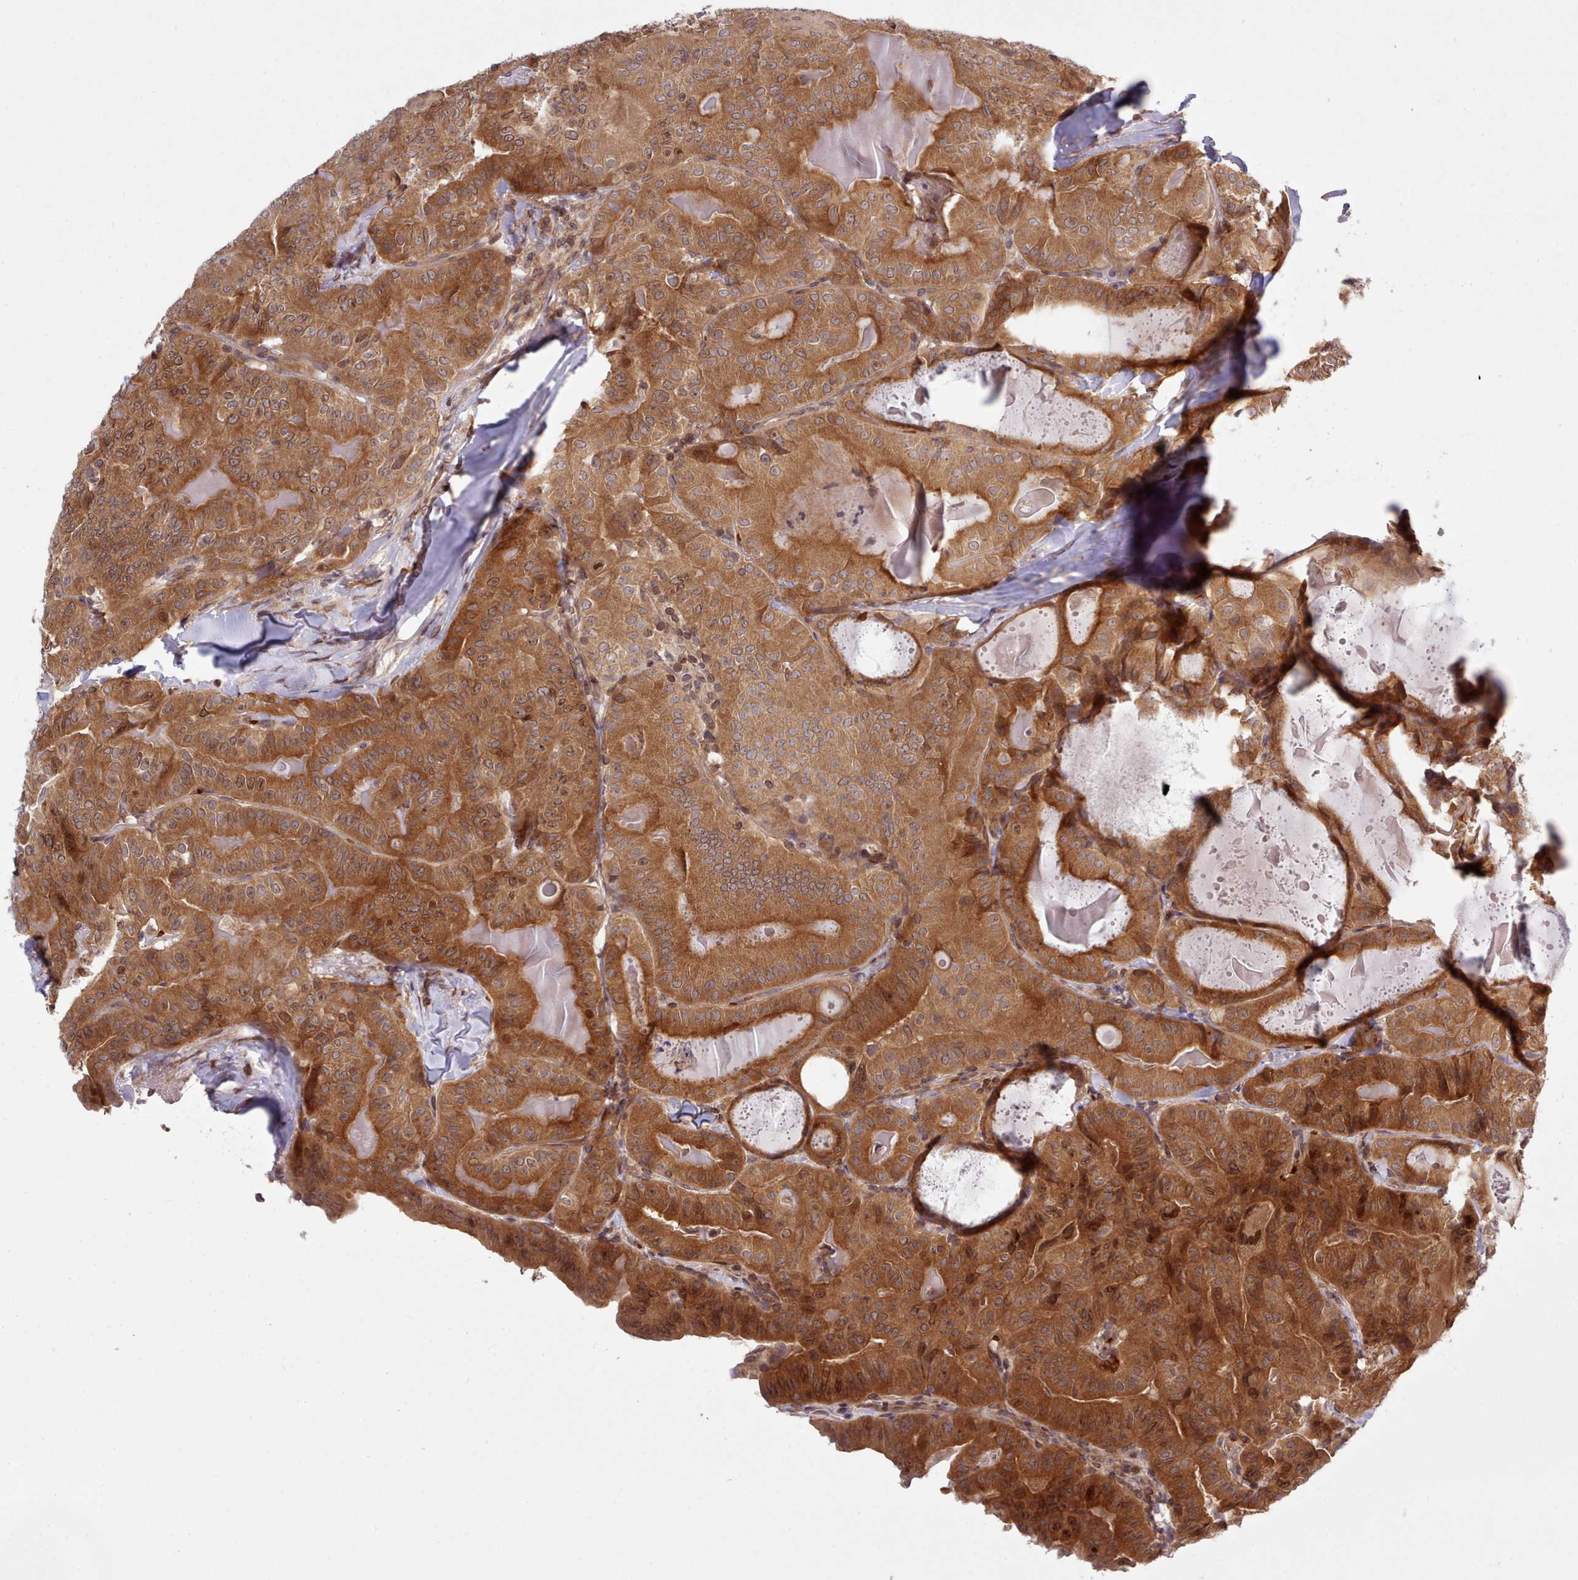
{"staining": {"intensity": "moderate", "quantity": ">75%", "location": "cytoplasmic/membranous,nuclear"}, "tissue": "thyroid cancer", "cell_type": "Tumor cells", "image_type": "cancer", "snomed": [{"axis": "morphology", "description": "Papillary adenocarcinoma, NOS"}, {"axis": "topography", "description": "Thyroid gland"}], "caption": "Protein staining of thyroid cancer tissue reveals moderate cytoplasmic/membranous and nuclear positivity in approximately >75% of tumor cells.", "gene": "UBE2G1", "patient": {"sex": "female", "age": 68}}